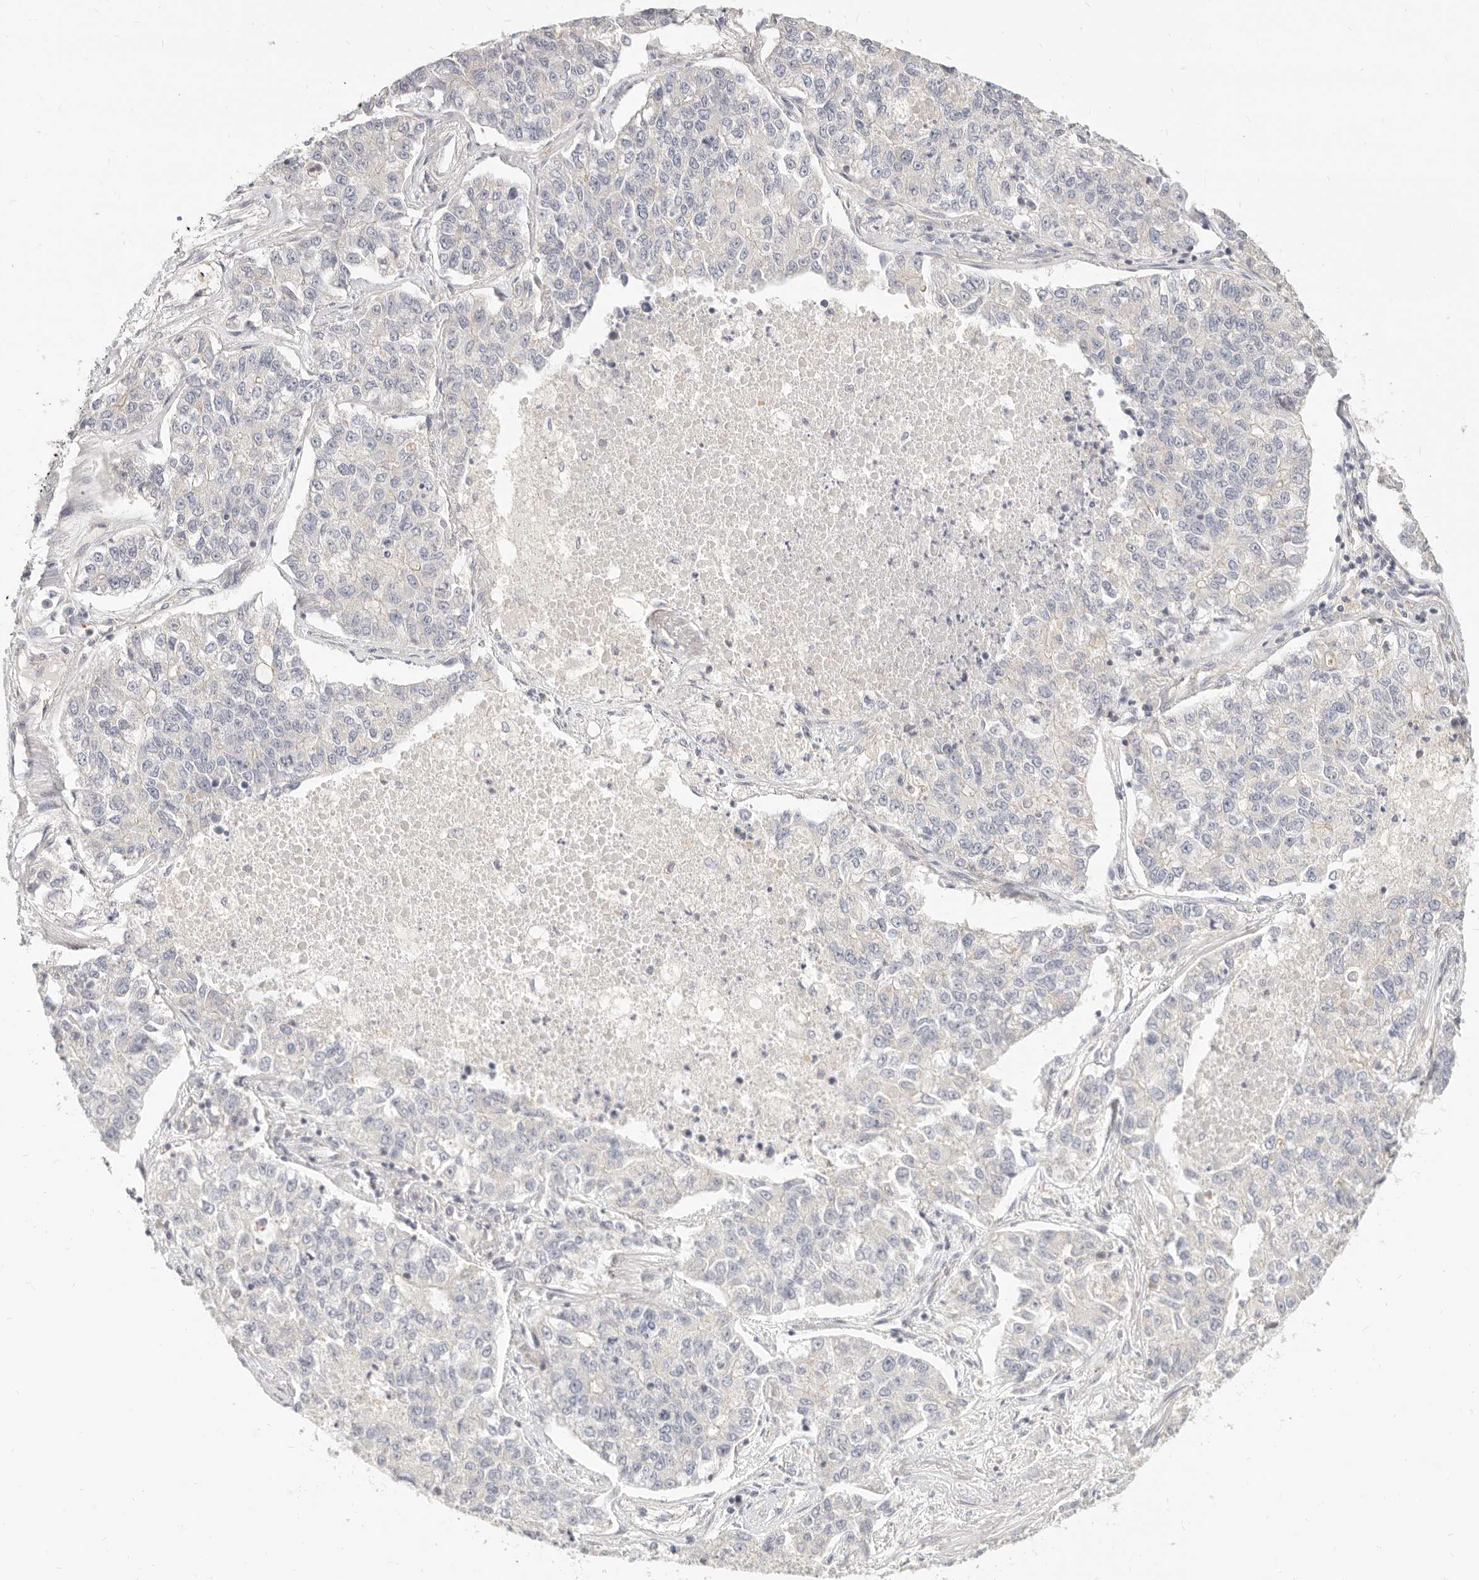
{"staining": {"intensity": "negative", "quantity": "none", "location": "none"}, "tissue": "lung cancer", "cell_type": "Tumor cells", "image_type": "cancer", "snomed": [{"axis": "morphology", "description": "Adenocarcinoma, NOS"}, {"axis": "topography", "description": "Lung"}], "caption": "The immunohistochemistry image has no significant positivity in tumor cells of lung cancer (adenocarcinoma) tissue.", "gene": "LTB4R2", "patient": {"sex": "male", "age": 49}}